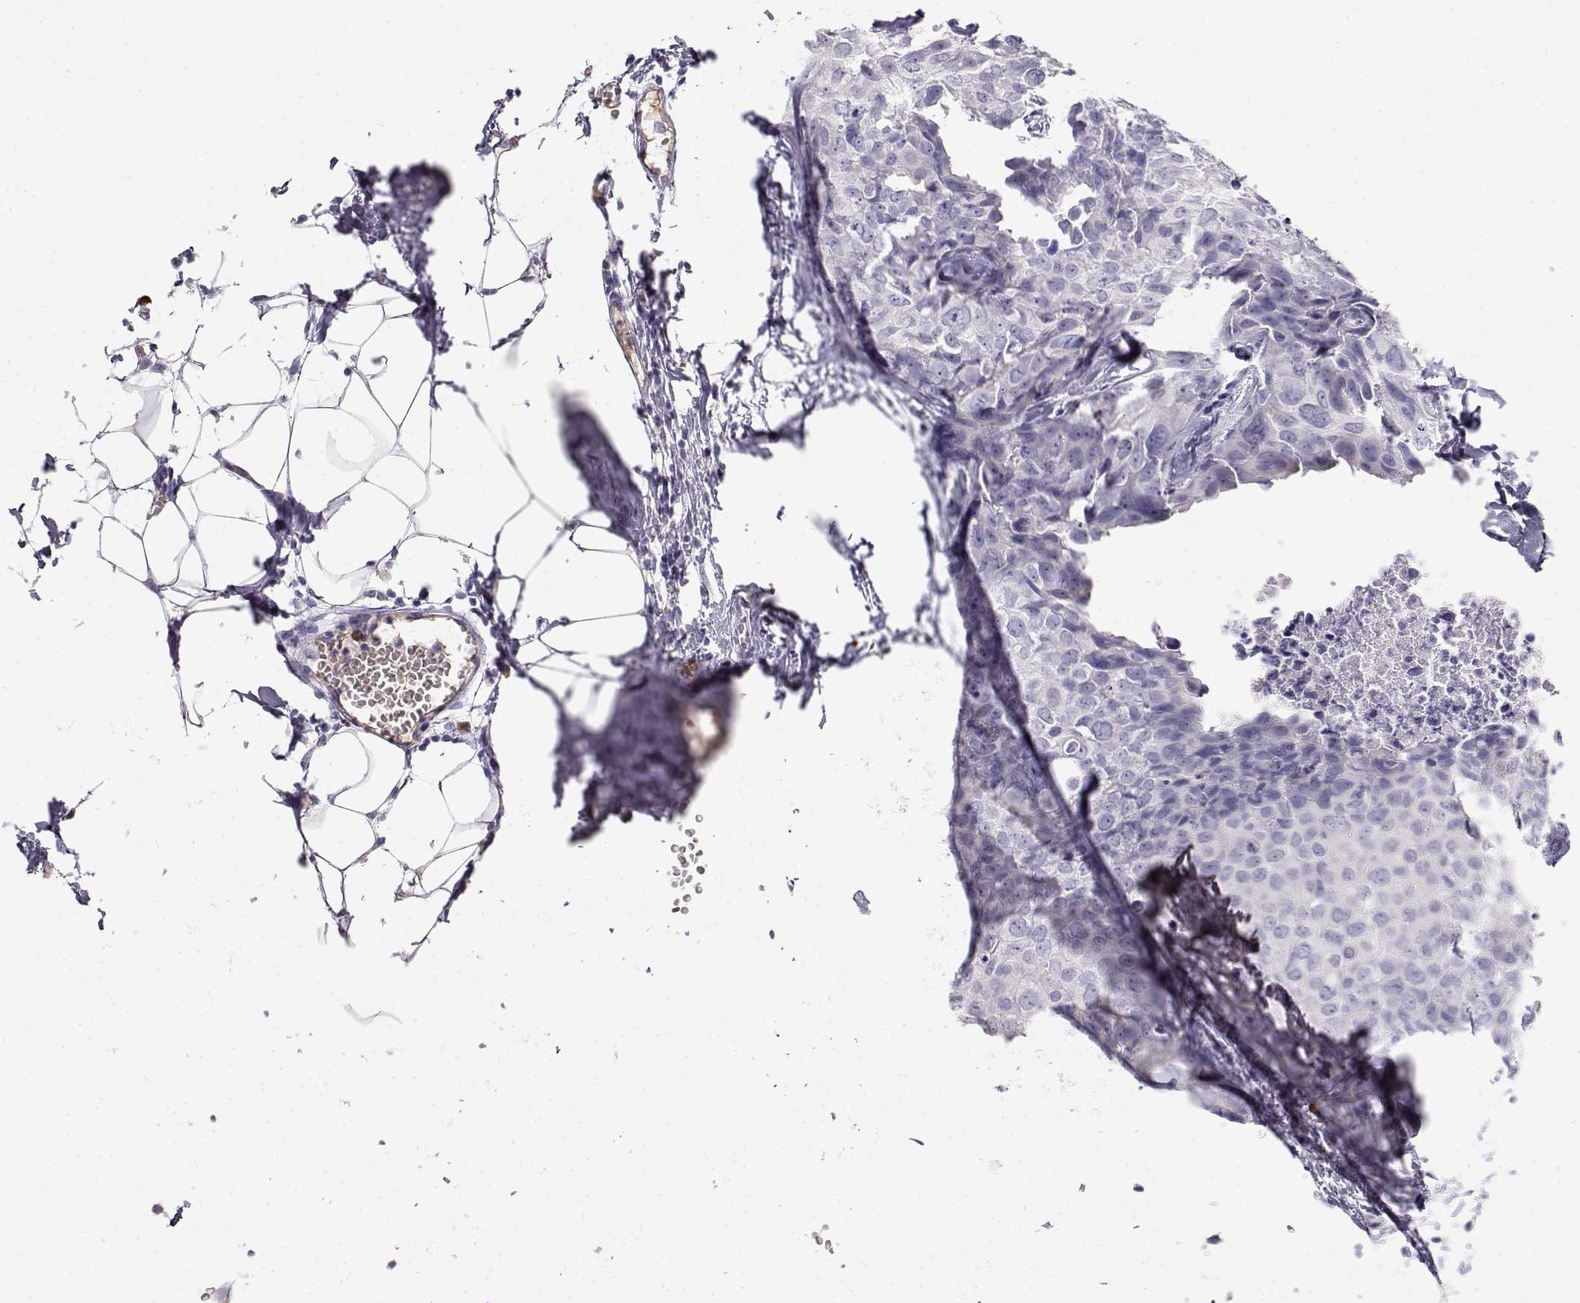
{"staining": {"intensity": "negative", "quantity": "none", "location": "none"}, "tissue": "breast cancer", "cell_type": "Tumor cells", "image_type": "cancer", "snomed": [{"axis": "morphology", "description": "Duct carcinoma"}, {"axis": "topography", "description": "Breast"}], "caption": "Breast cancer was stained to show a protein in brown. There is no significant staining in tumor cells.", "gene": "CDHR1", "patient": {"sex": "female", "age": 38}}